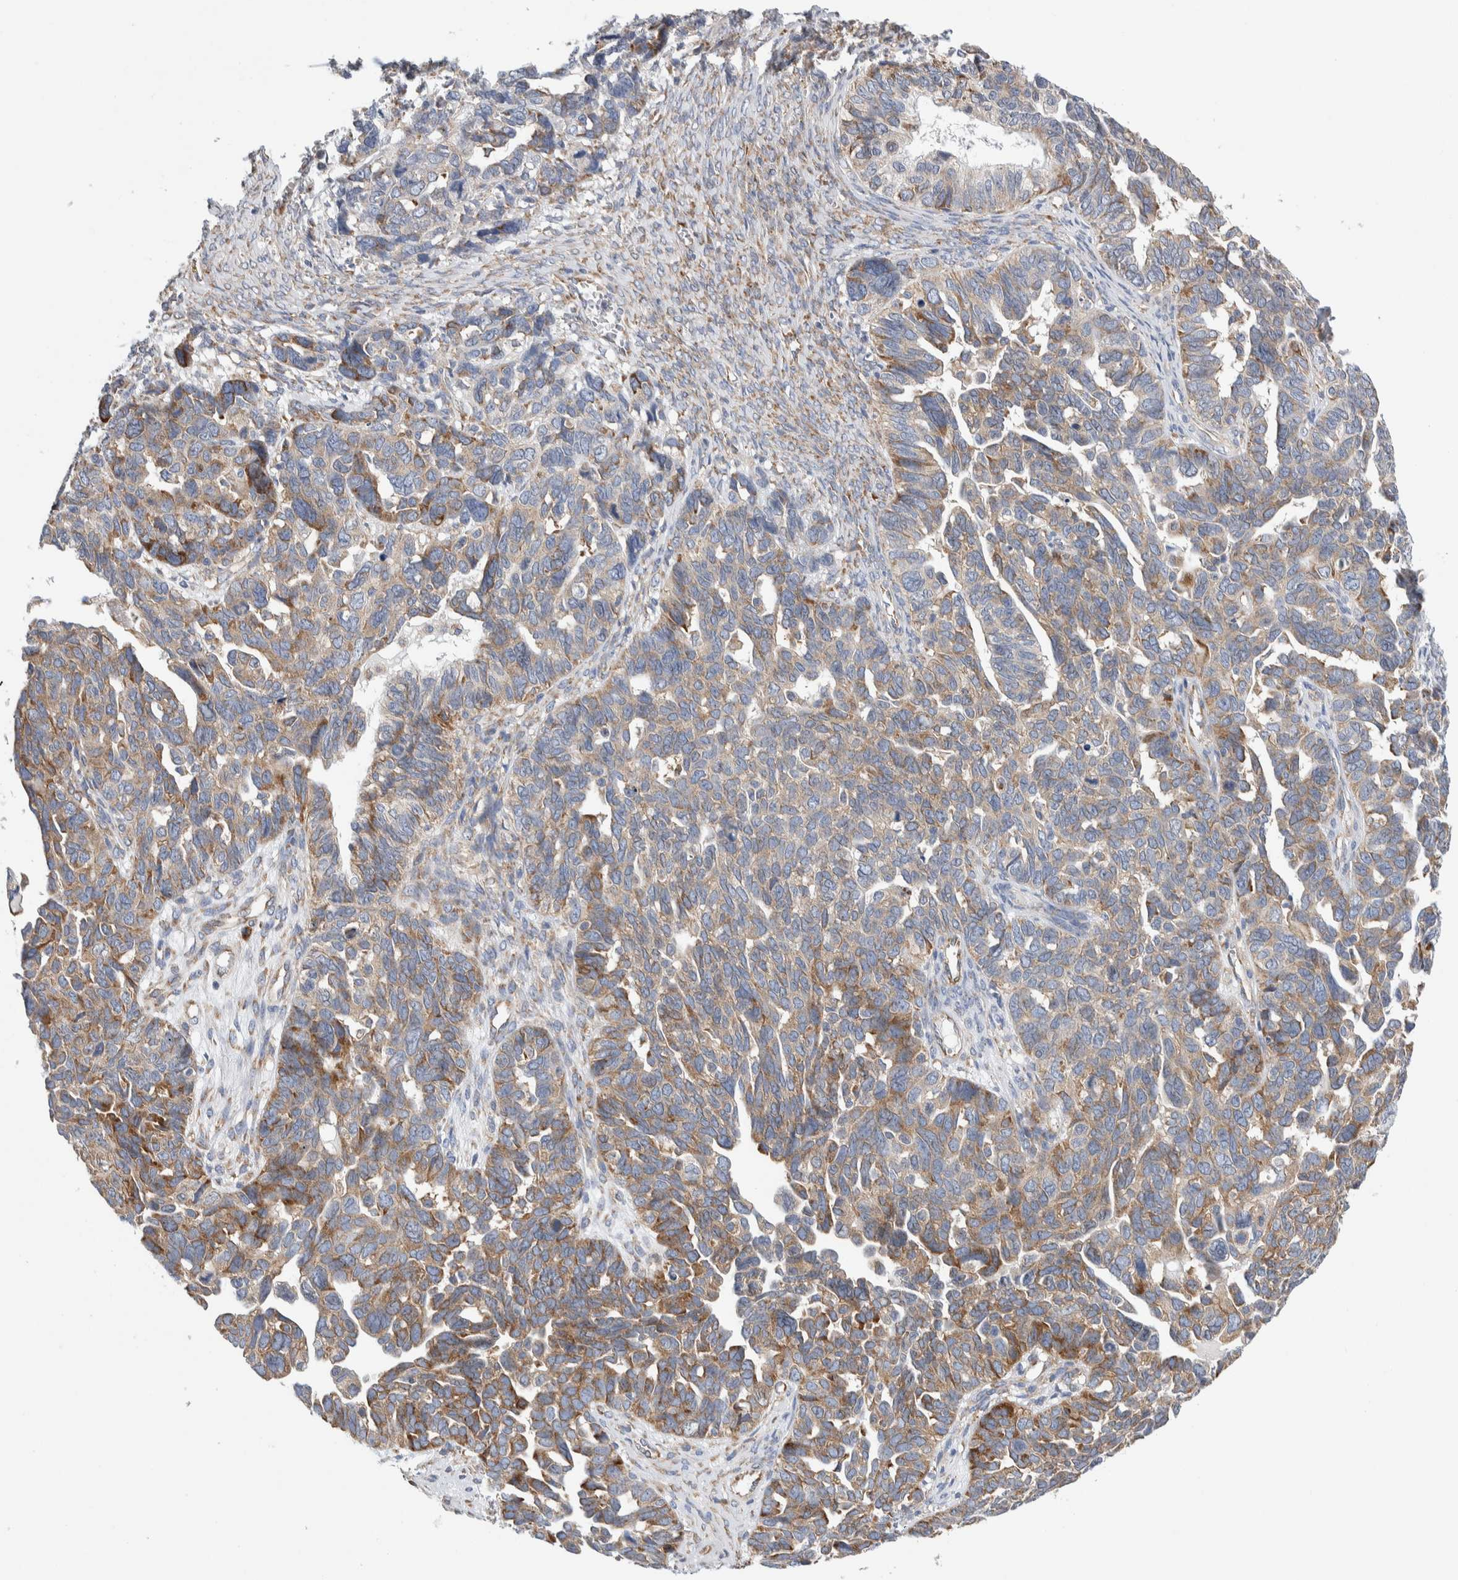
{"staining": {"intensity": "moderate", "quantity": "25%-75%", "location": "cytoplasmic/membranous"}, "tissue": "ovarian cancer", "cell_type": "Tumor cells", "image_type": "cancer", "snomed": [{"axis": "morphology", "description": "Cystadenocarcinoma, serous, NOS"}, {"axis": "topography", "description": "Ovary"}], "caption": "Ovarian cancer stained with a protein marker exhibits moderate staining in tumor cells.", "gene": "RACK1", "patient": {"sex": "female", "age": 79}}